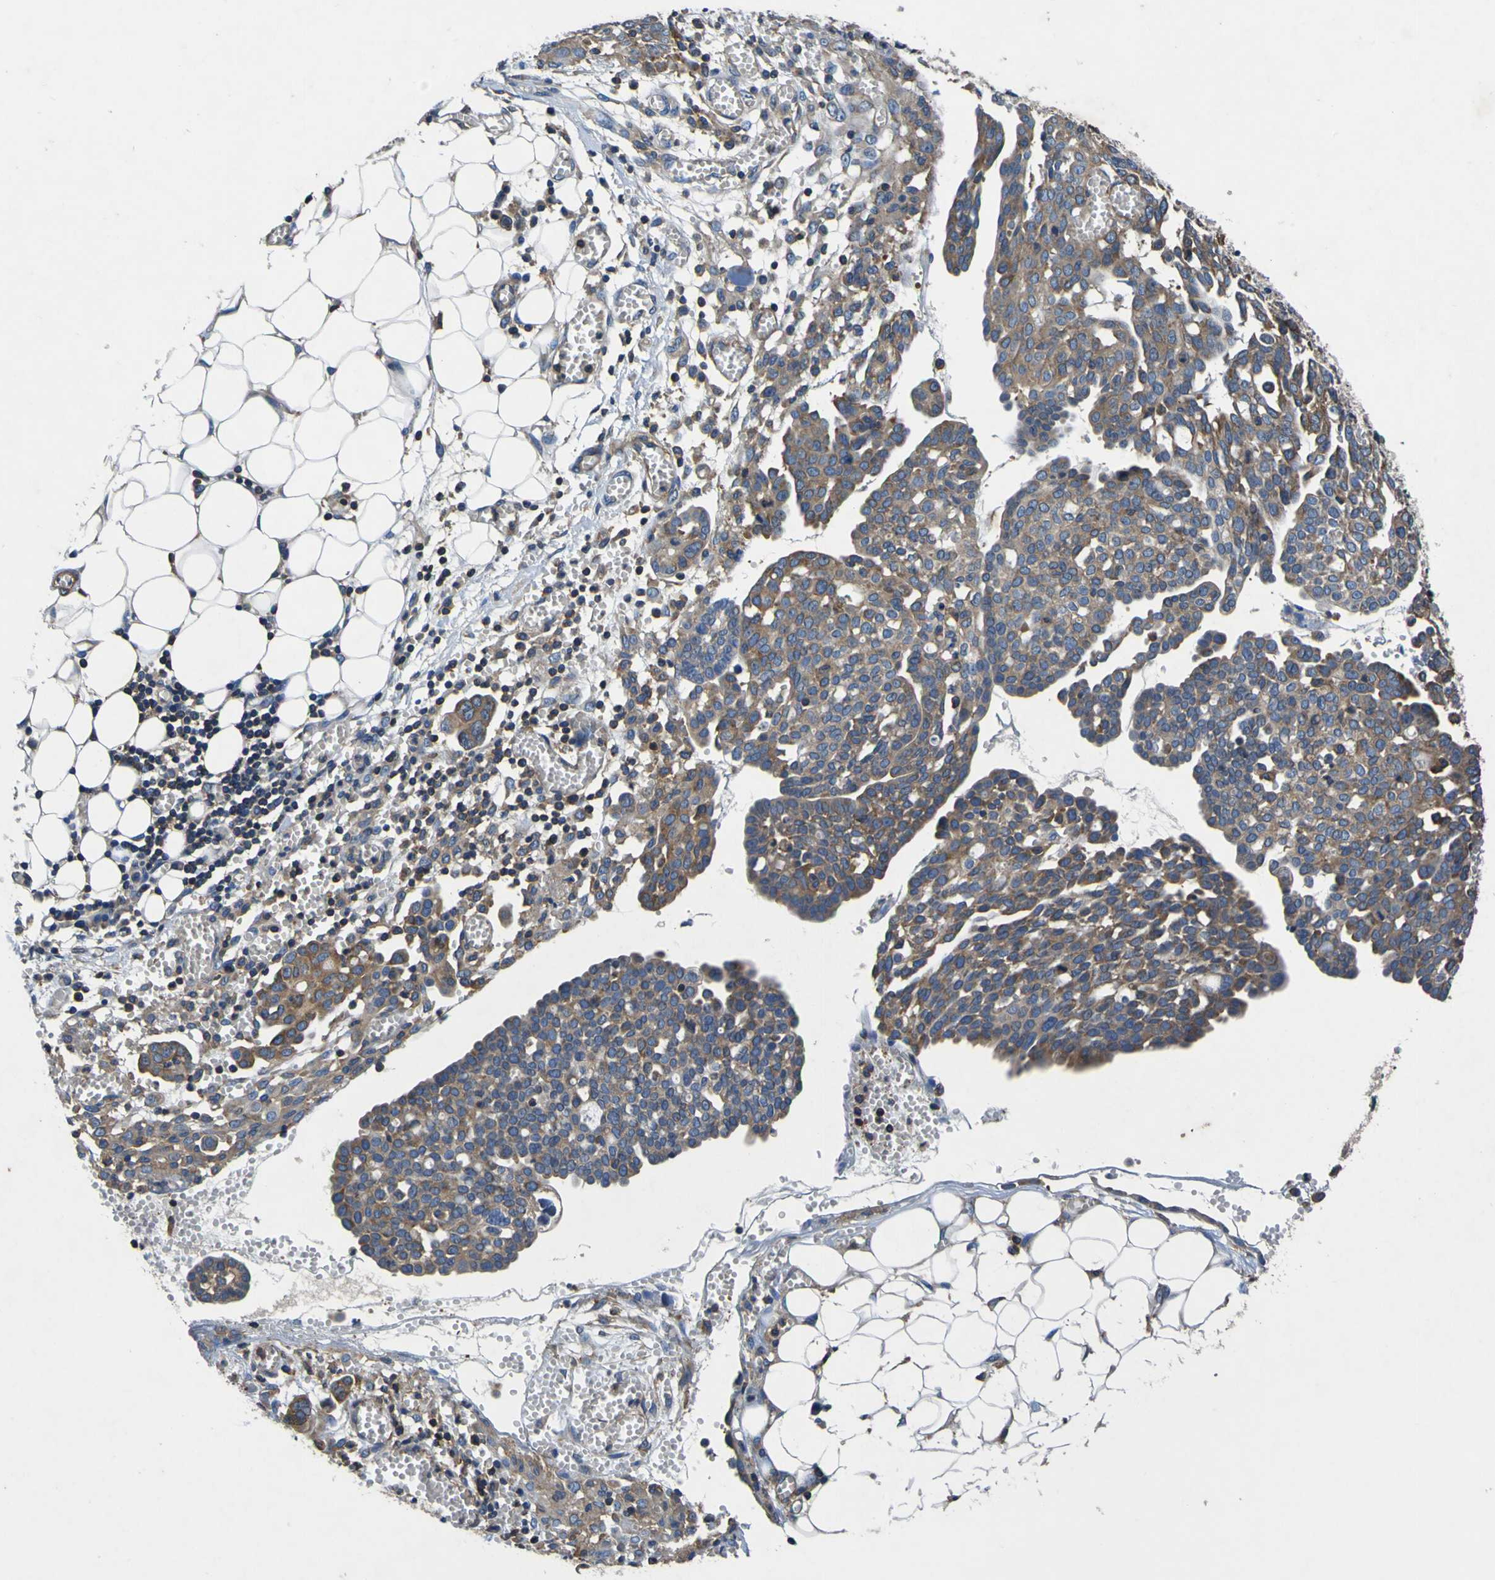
{"staining": {"intensity": "weak", "quantity": ">75%", "location": "cytoplasmic/membranous"}, "tissue": "ovarian cancer", "cell_type": "Tumor cells", "image_type": "cancer", "snomed": [{"axis": "morphology", "description": "Cystadenocarcinoma, serous, NOS"}, {"axis": "topography", "description": "Soft tissue"}, {"axis": "topography", "description": "Ovary"}], "caption": "The immunohistochemical stain shows weak cytoplasmic/membranous expression in tumor cells of serous cystadenocarcinoma (ovarian) tissue.", "gene": "CNR2", "patient": {"sex": "female", "age": 57}}